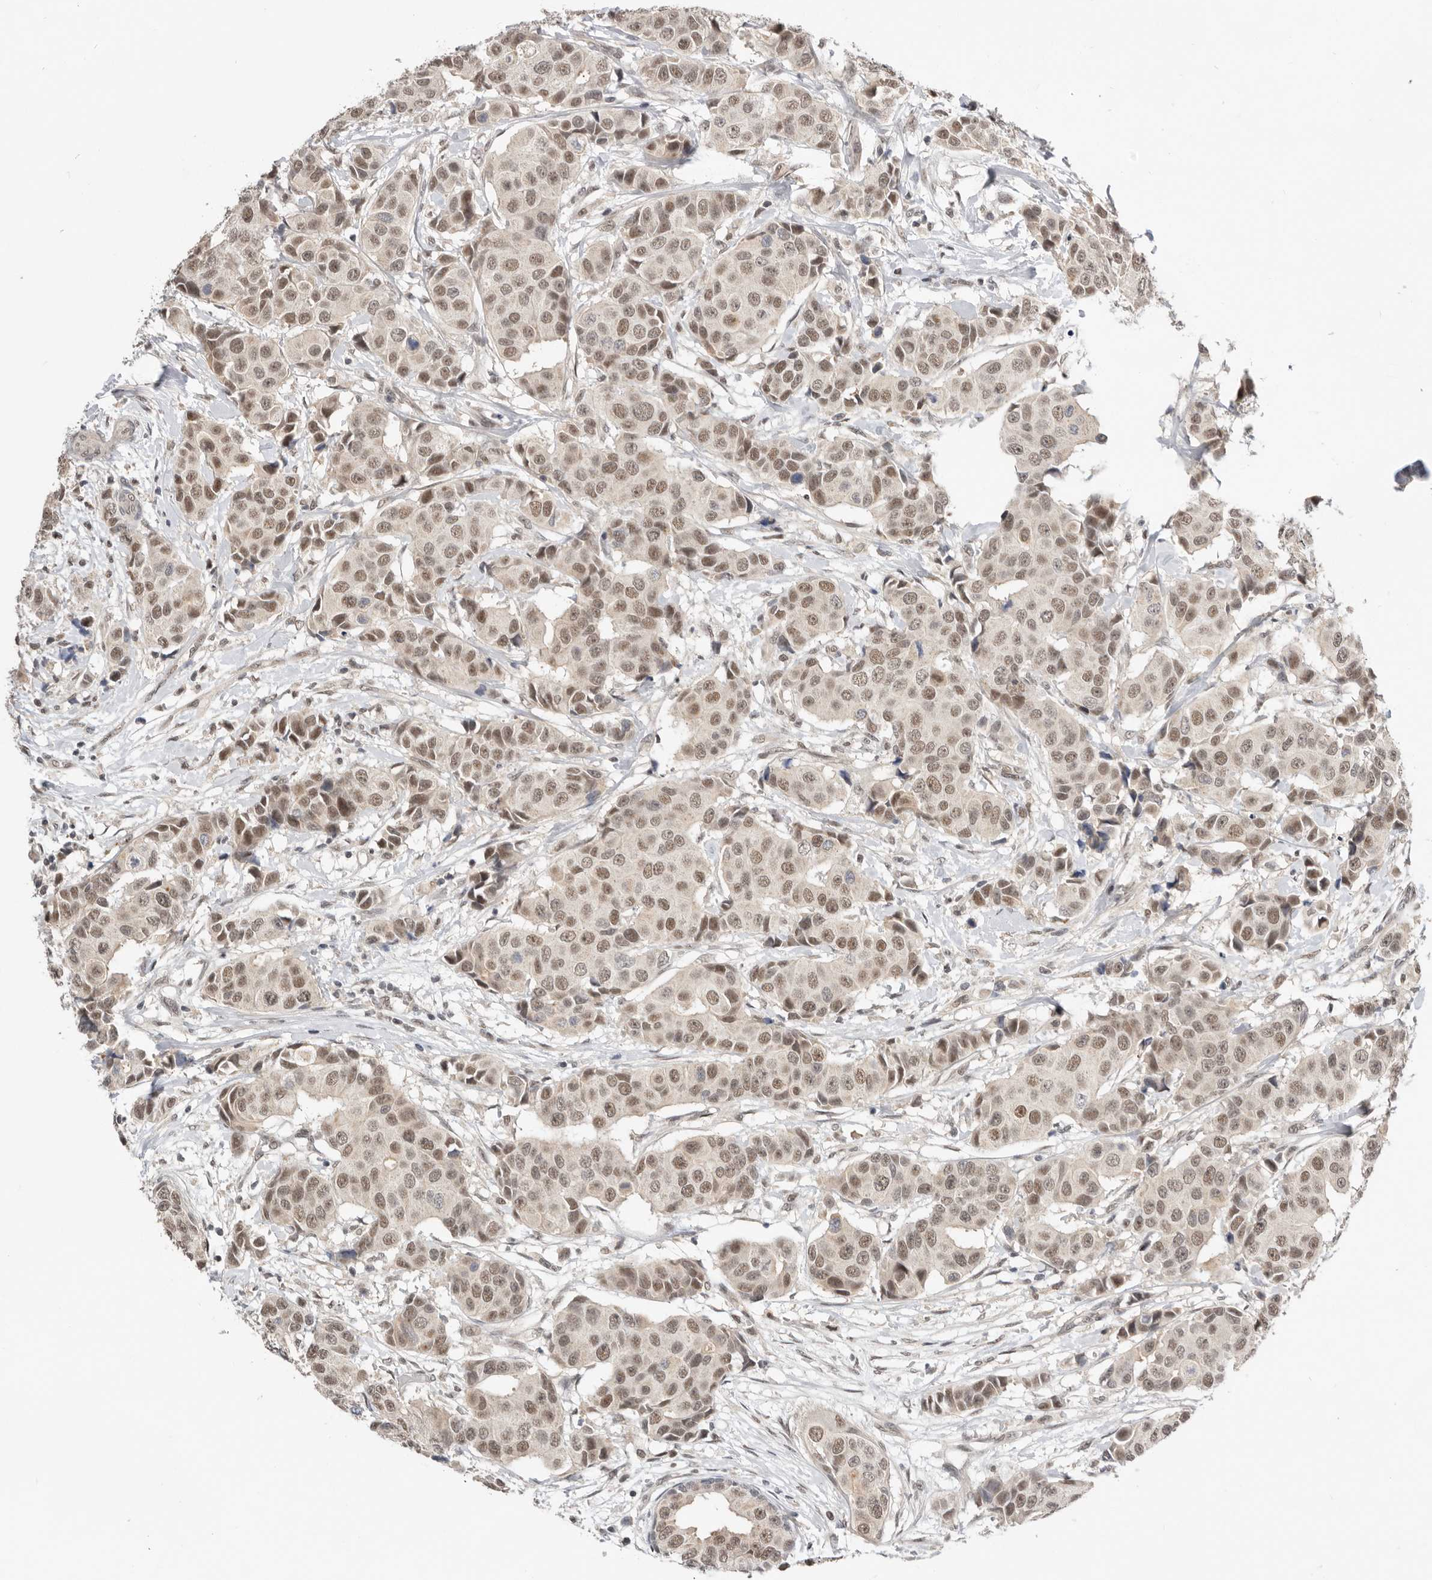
{"staining": {"intensity": "moderate", "quantity": ">75%", "location": "nuclear"}, "tissue": "breast cancer", "cell_type": "Tumor cells", "image_type": "cancer", "snomed": [{"axis": "morphology", "description": "Normal tissue, NOS"}, {"axis": "morphology", "description": "Duct carcinoma"}, {"axis": "topography", "description": "Breast"}], "caption": "Human breast cancer stained with a brown dye reveals moderate nuclear positive positivity in about >75% of tumor cells.", "gene": "BRCA2", "patient": {"sex": "female", "age": 39}}